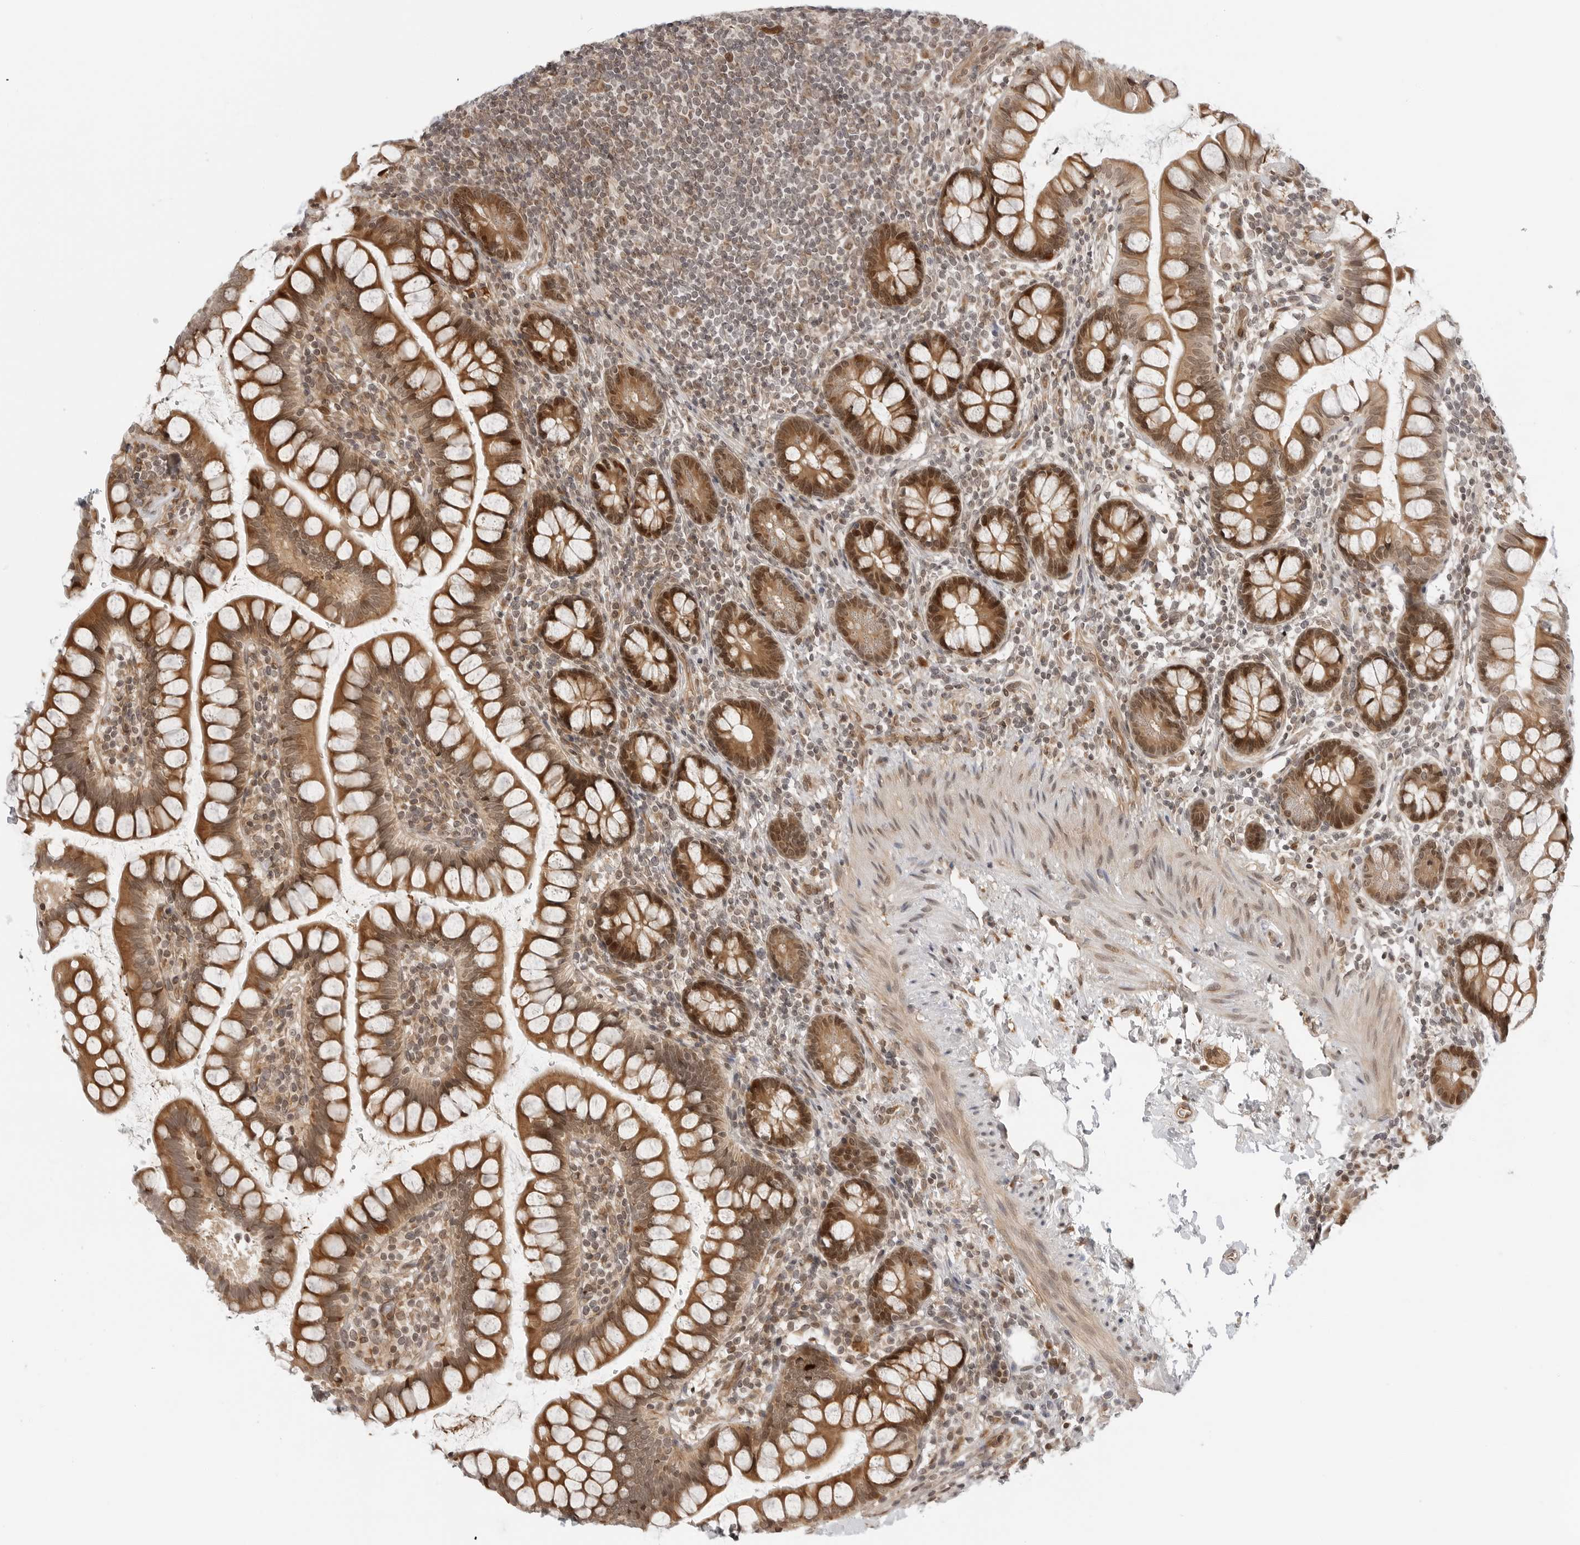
{"staining": {"intensity": "strong", "quantity": ">75%", "location": "cytoplasmic/membranous,nuclear"}, "tissue": "small intestine", "cell_type": "Glandular cells", "image_type": "normal", "snomed": [{"axis": "morphology", "description": "Normal tissue, NOS"}, {"axis": "topography", "description": "Small intestine"}], "caption": "Human small intestine stained for a protein (brown) reveals strong cytoplasmic/membranous,nuclear positive staining in about >75% of glandular cells.", "gene": "TIPRL", "patient": {"sex": "female", "age": 84}}